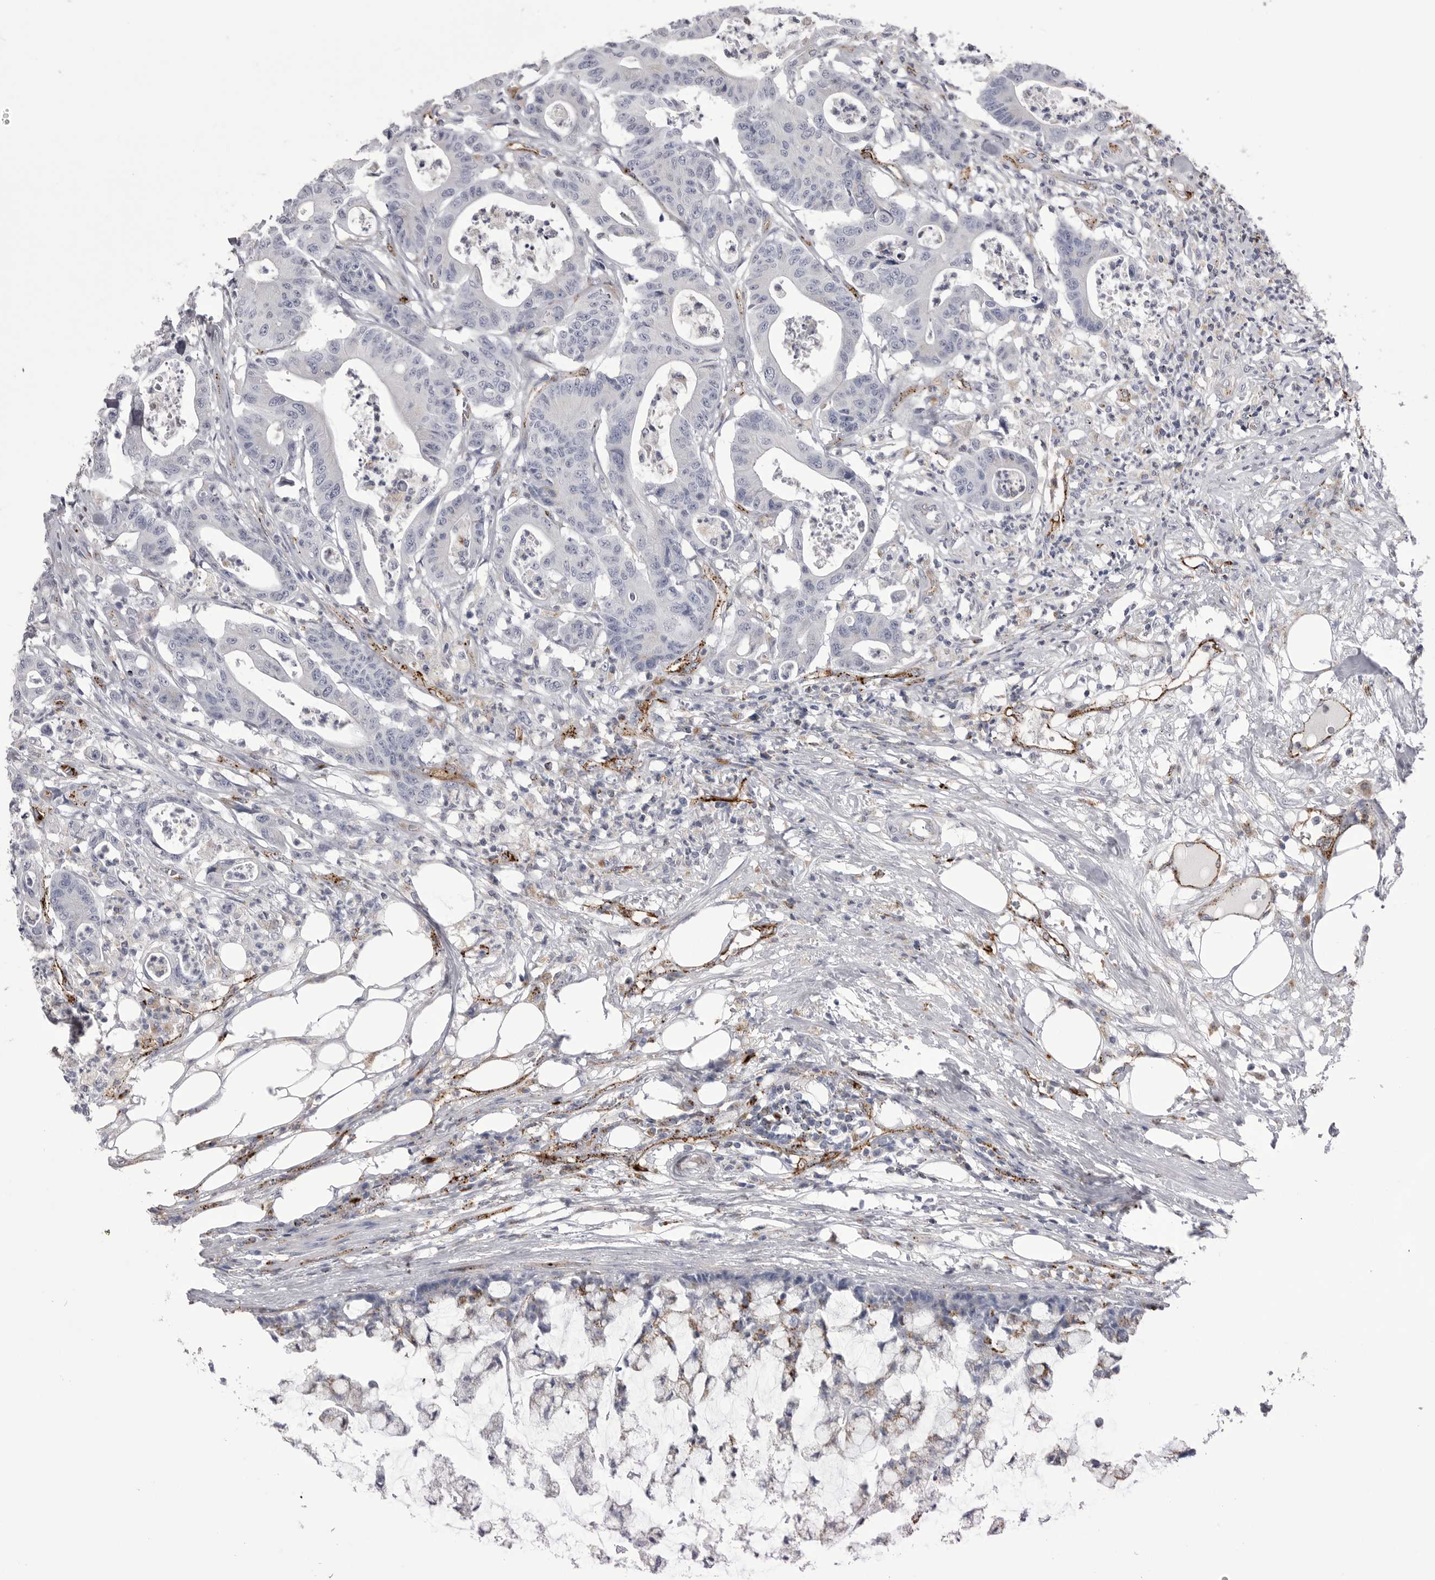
{"staining": {"intensity": "negative", "quantity": "none", "location": "none"}, "tissue": "colorectal cancer", "cell_type": "Tumor cells", "image_type": "cancer", "snomed": [{"axis": "morphology", "description": "Adenocarcinoma, NOS"}, {"axis": "topography", "description": "Colon"}], "caption": "Adenocarcinoma (colorectal) stained for a protein using immunohistochemistry (IHC) demonstrates no positivity tumor cells.", "gene": "PSPN", "patient": {"sex": "female", "age": 84}}